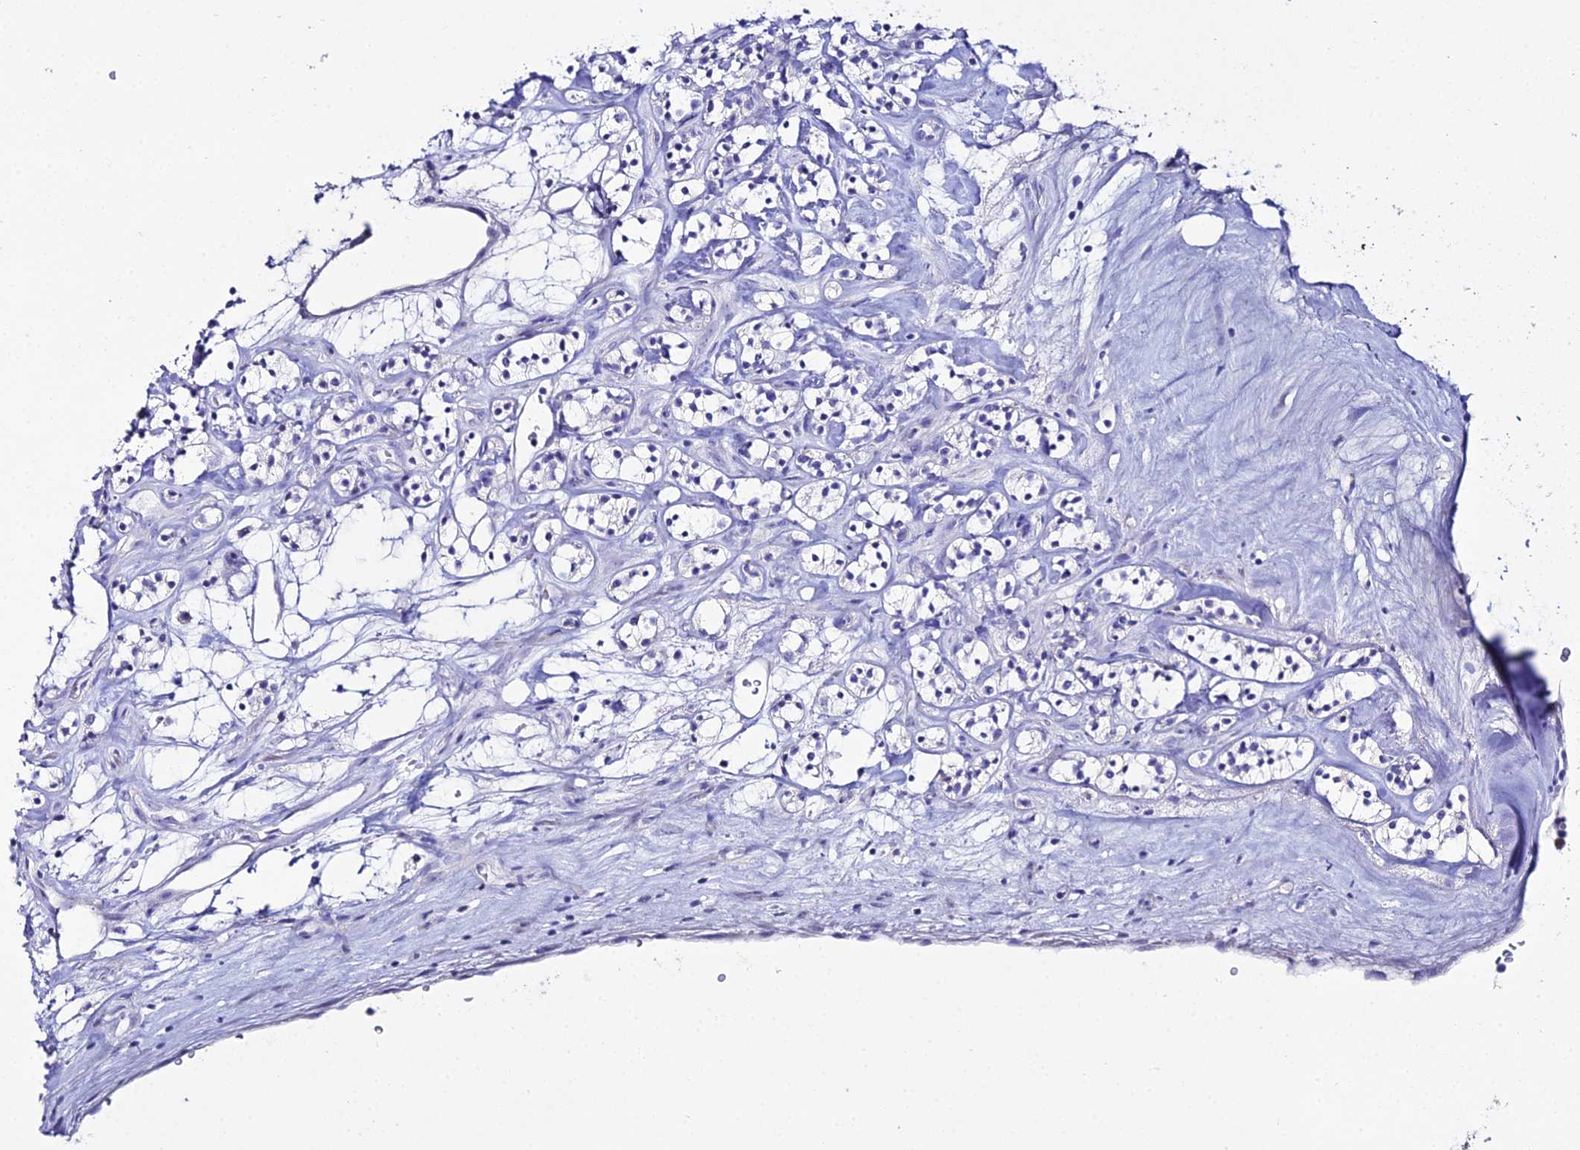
{"staining": {"intensity": "negative", "quantity": "none", "location": "none"}, "tissue": "renal cancer", "cell_type": "Tumor cells", "image_type": "cancer", "snomed": [{"axis": "morphology", "description": "Adenocarcinoma, NOS"}, {"axis": "topography", "description": "Kidney"}], "caption": "Immunohistochemical staining of renal cancer demonstrates no significant expression in tumor cells.", "gene": "DHX34", "patient": {"sex": "male", "age": 77}}